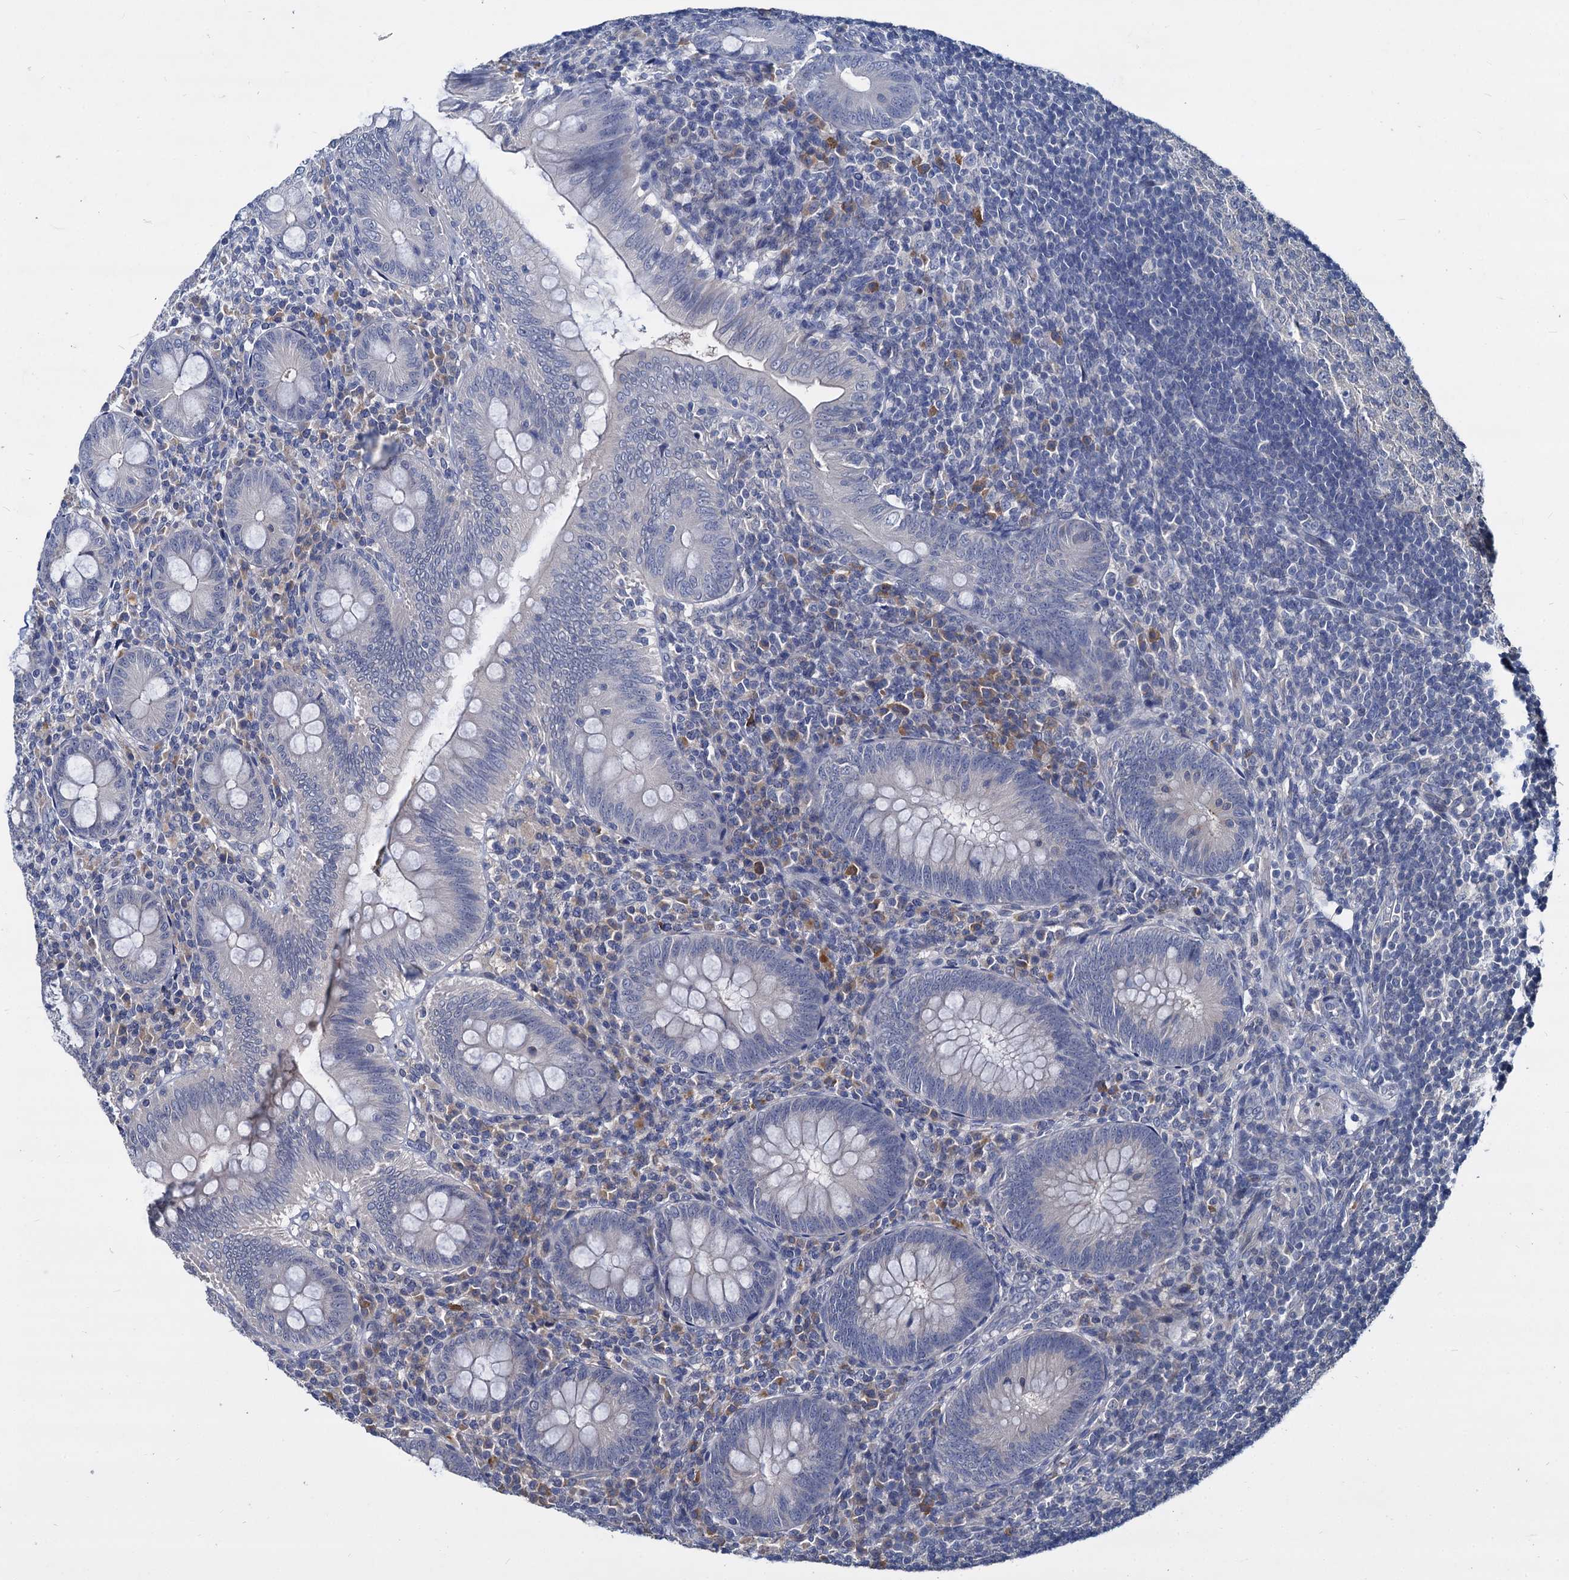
{"staining": {"intensity": "negative", "quantity": "none", "location": "none"}, "tissue": "appendix", "cell_type": "Glandular cells", "image_type": "normal", "snomed": [{"axis": "morphology", "description": "Normal tissue, NOS"}, {"axis": "topography", "description": "Appendix"}], "caption": "The histopathology image reveals no significant expression in glandular cells of appendix.", "gene": "CCDC184", "patient": {"sex": "male", "age": 14}}